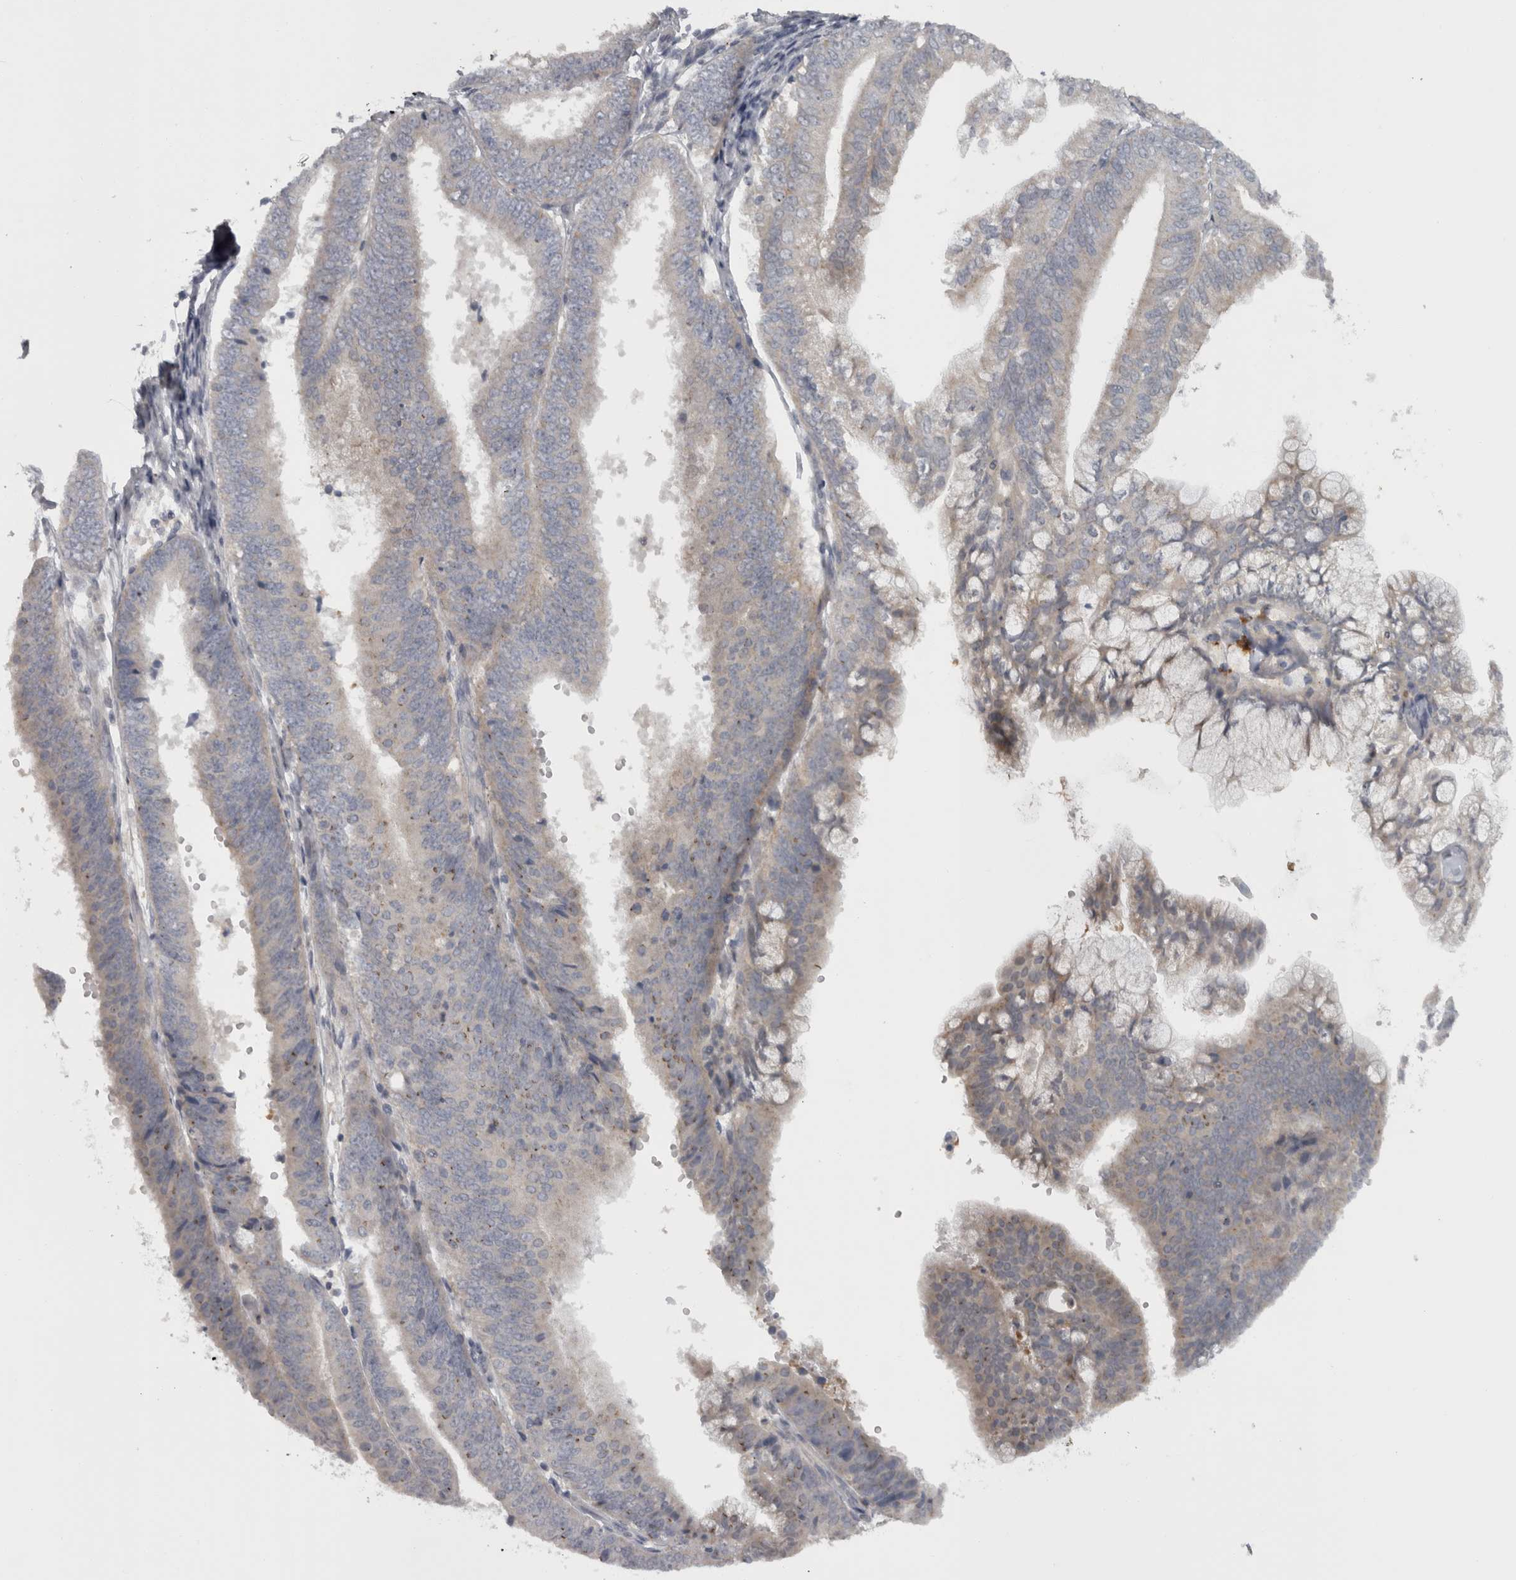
{"staining": {"intensity": "weak", "quantity": "<25%", "location": "cytoplasmic/membranous"}, "tissue": "endometrial cancer", "cell_type": "Tumor cells", "image_type": "cancer", "snomed": [{"axis": "morphology", "description": "Adenocarcinoma, NOS"}, {"axis": "topography", "description": "Endometrium"}], "caption": "Tumor cells show no significant protein positivity in endometrial cancer. Nuclei are stained in blue.", "gene": "SLCO5A1", "patient": {"sex": "female", "age": 63}}